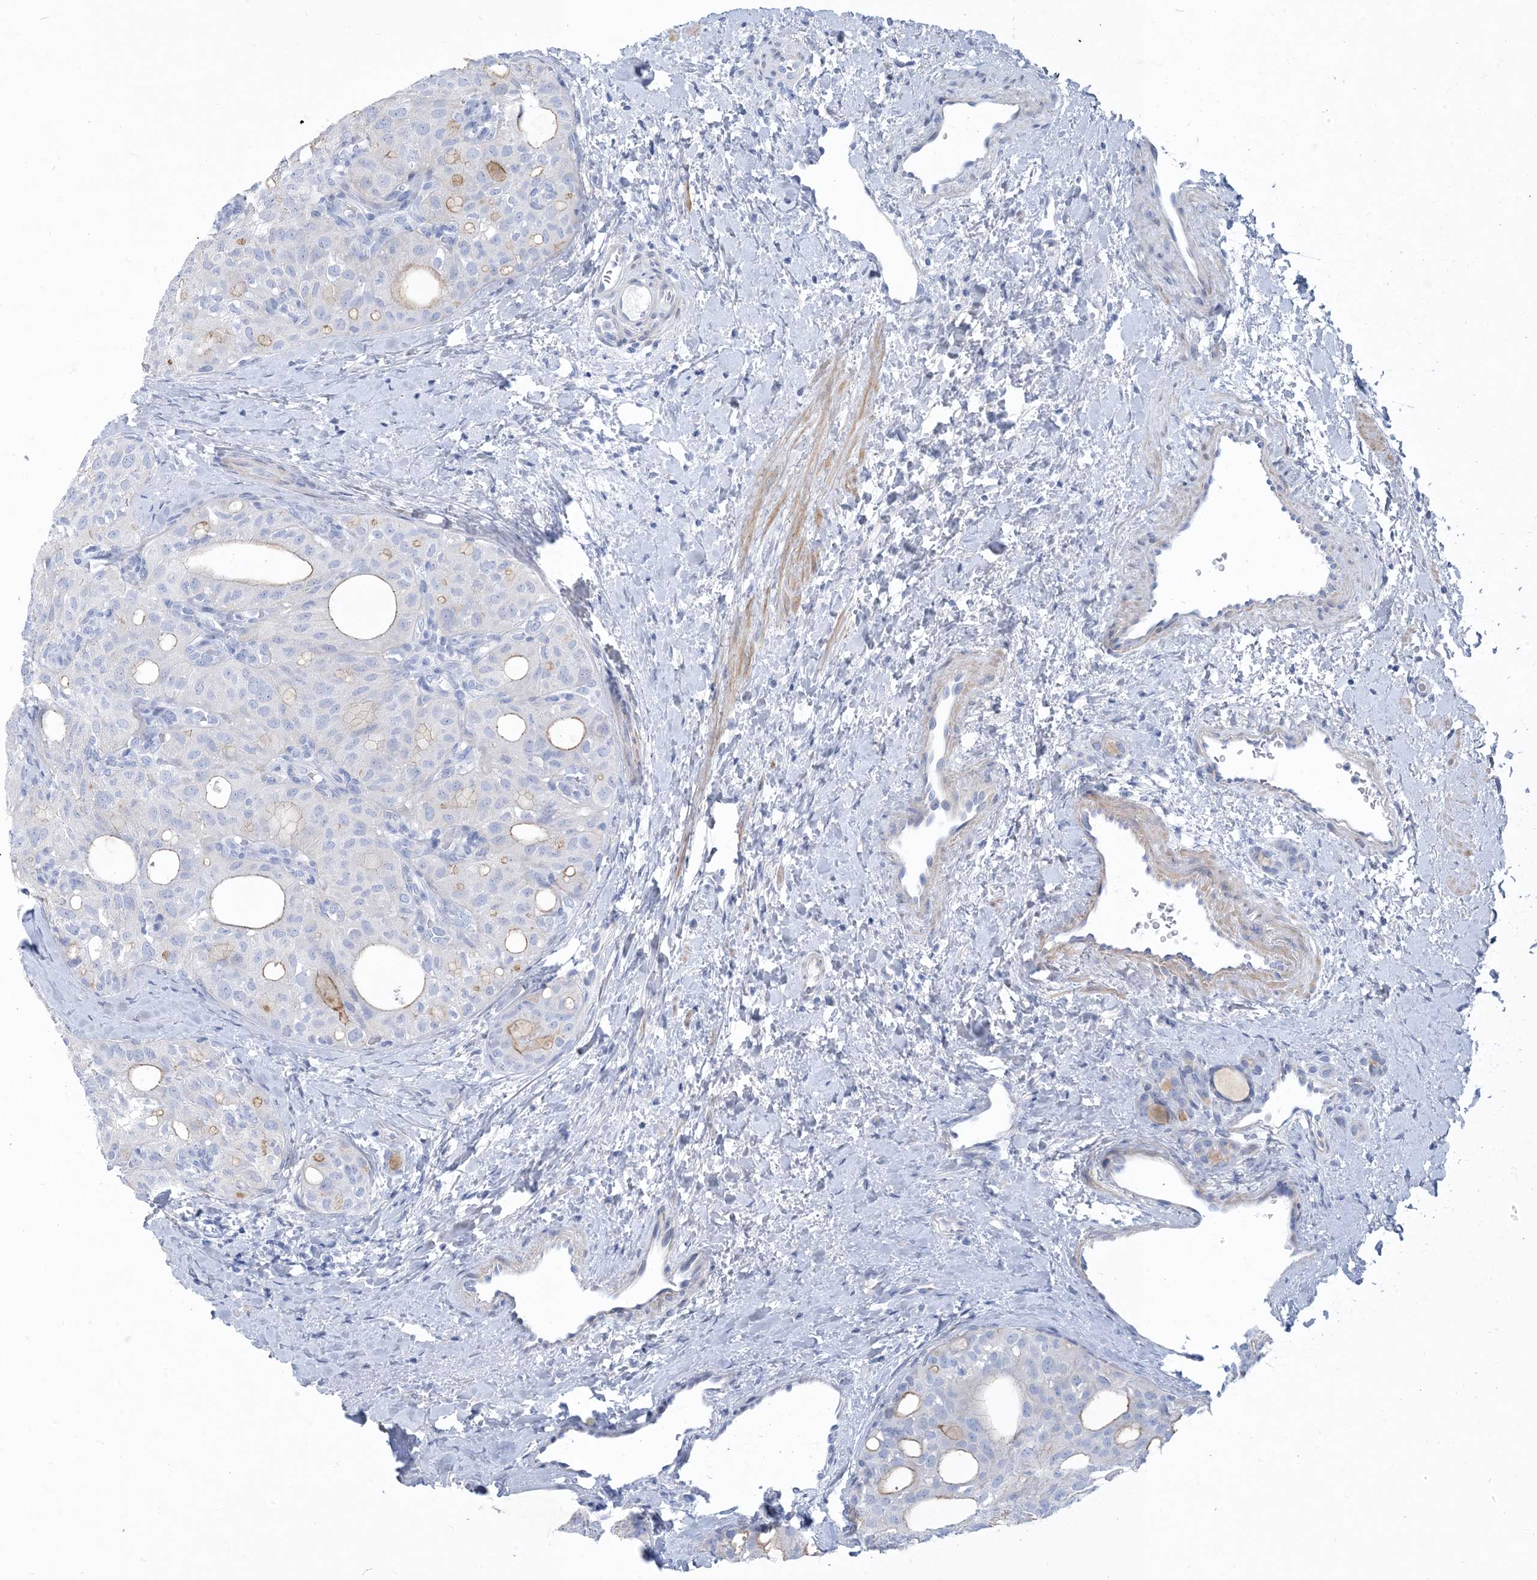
{"staining": {"intensity": "weak", "quantity": "<25%", "location": "cytoplasmic/membranous"}, "tissue": "thyroid cancer", "cell_type": "Tumor cells", "image_type": "cancer", "snomed": [{"axis": "morphology", "description": "Follicular adenoma carcinoma, NOS"}, {"axis": "topography", "description": "Thyroid gland"}], "caption": "Immunohistochemical staining of human follicular adenoma carcinoma (thyroid) displays no significant positivity in tumor cells.", "gene": "MOXD1", "patient": {"sex": "male", "age": 75}}